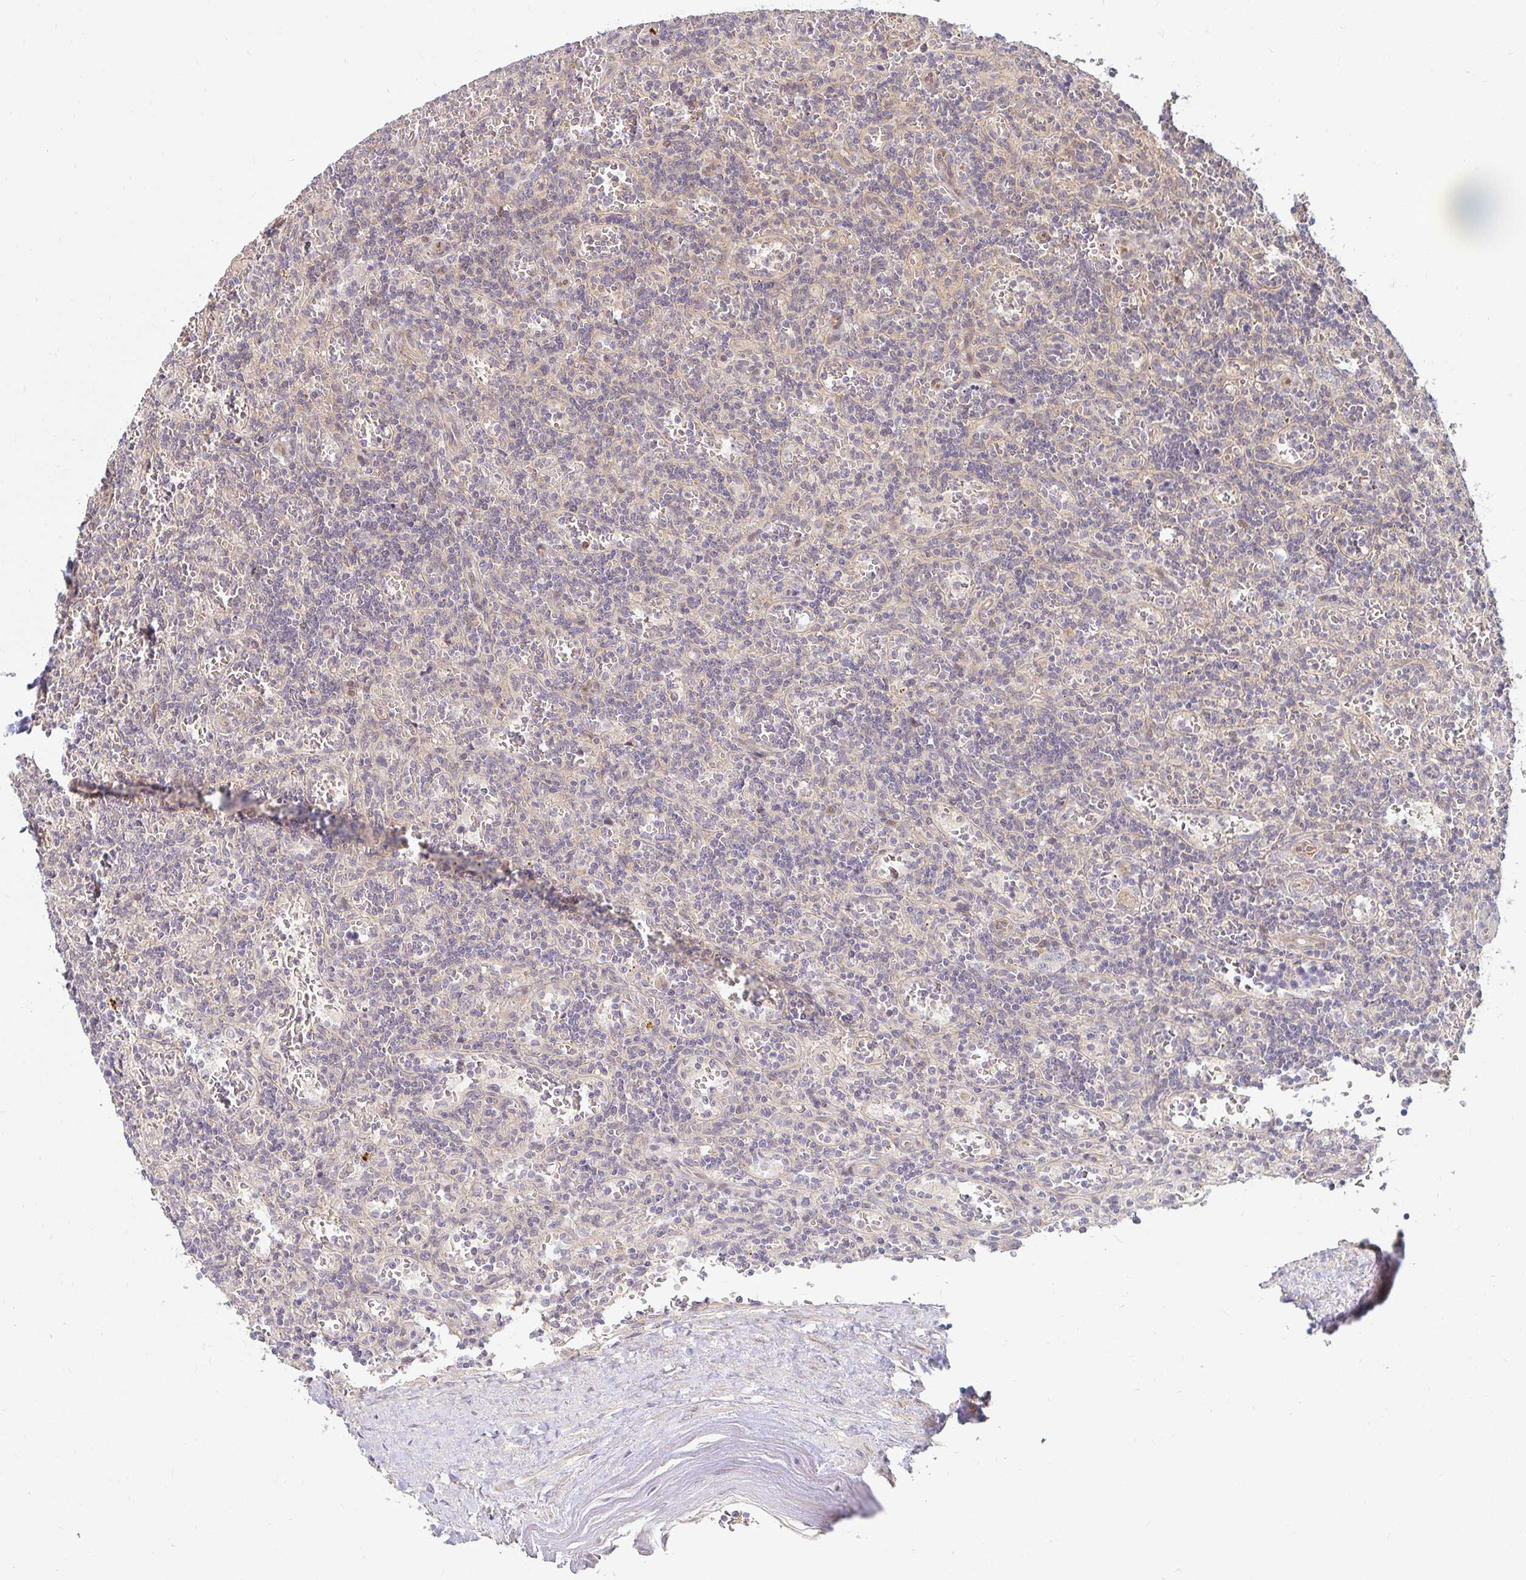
{"staining": {"intensity": "negative", "quantity": "none", "location": "none"}, "tissue": "lymphoma", "cell_type": "Tumor cells", "image_type": "cancer", "snomed": [{"axis": "morphology", "description": "Malignant lymphoma, non-Hodgkin's type, Low grade"}, {"axis": "topography", "description": "Spleen"}], "caption": "IHC image of neoplastic tissue: lymphoma stained with DAB (3,3'-diaminobenzidine) demonstrates no significant protein expression in tumor cells.", "gene": "CAST", "patient": {"sex": "male", "age": 73}}